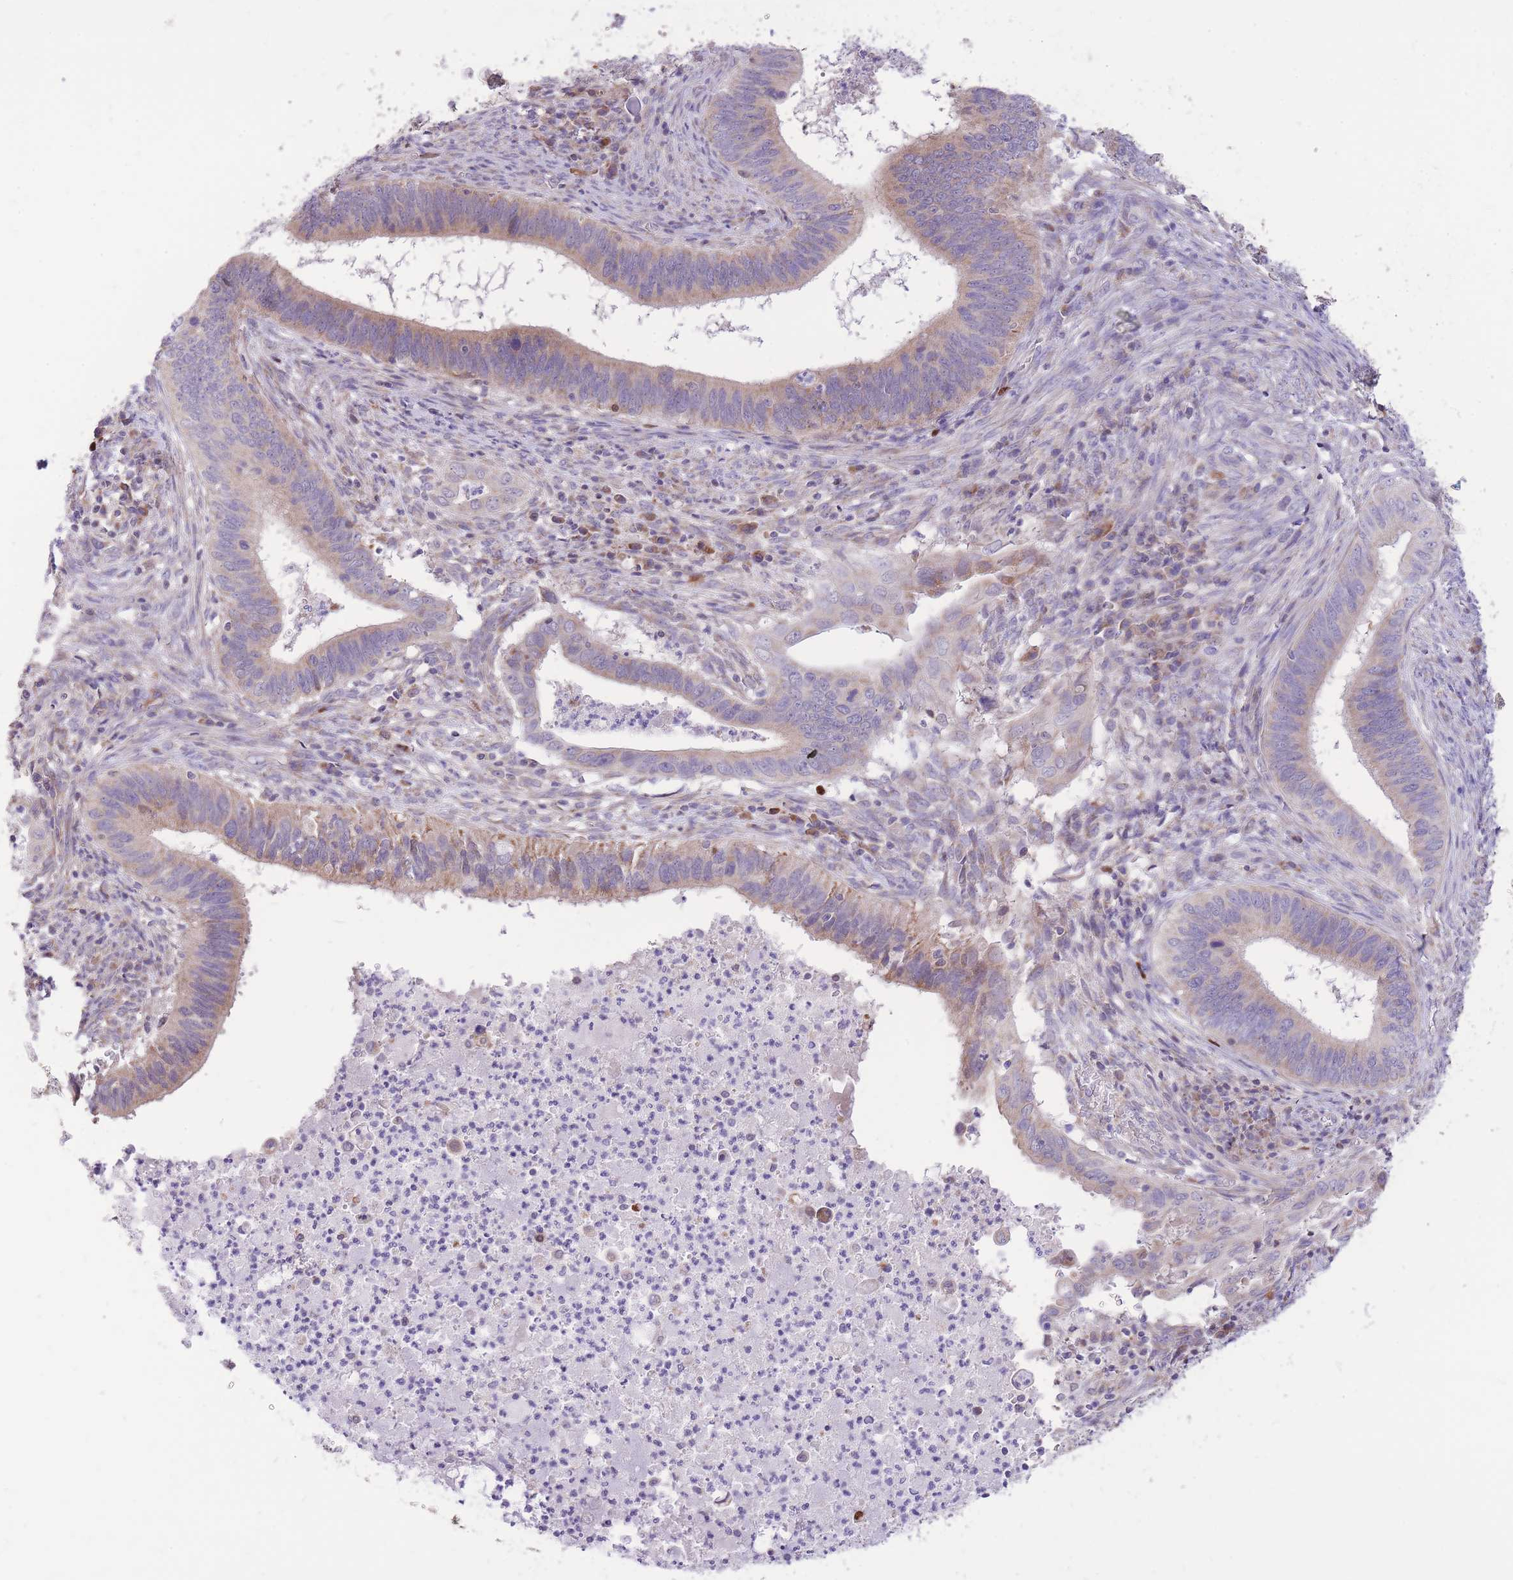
{"staining": {"intensity": "weak", "quantity": "25%-75%", "location": "cytoplasmic/membranous"}, "tissue": "cervical cancer", "cell_type": "Tumor cells", "image_type": "cancer", "snomed": [{"axis": "morphology", "description": "Adenocarcinoma, NOS"}, {"axis": "topography", "description": "Cervix"}], "caption": "Immunohistochemistry (DAB (3,3'-diaminobenzidine)) staining of human adenocarcinoma (cervical) shows weak cytoplasmic/membranous protein positivity in approximately 25%-75% of tumor cells.", "gene": "TOPAZ1", "patient": {"sex": "female", "age": 42}}